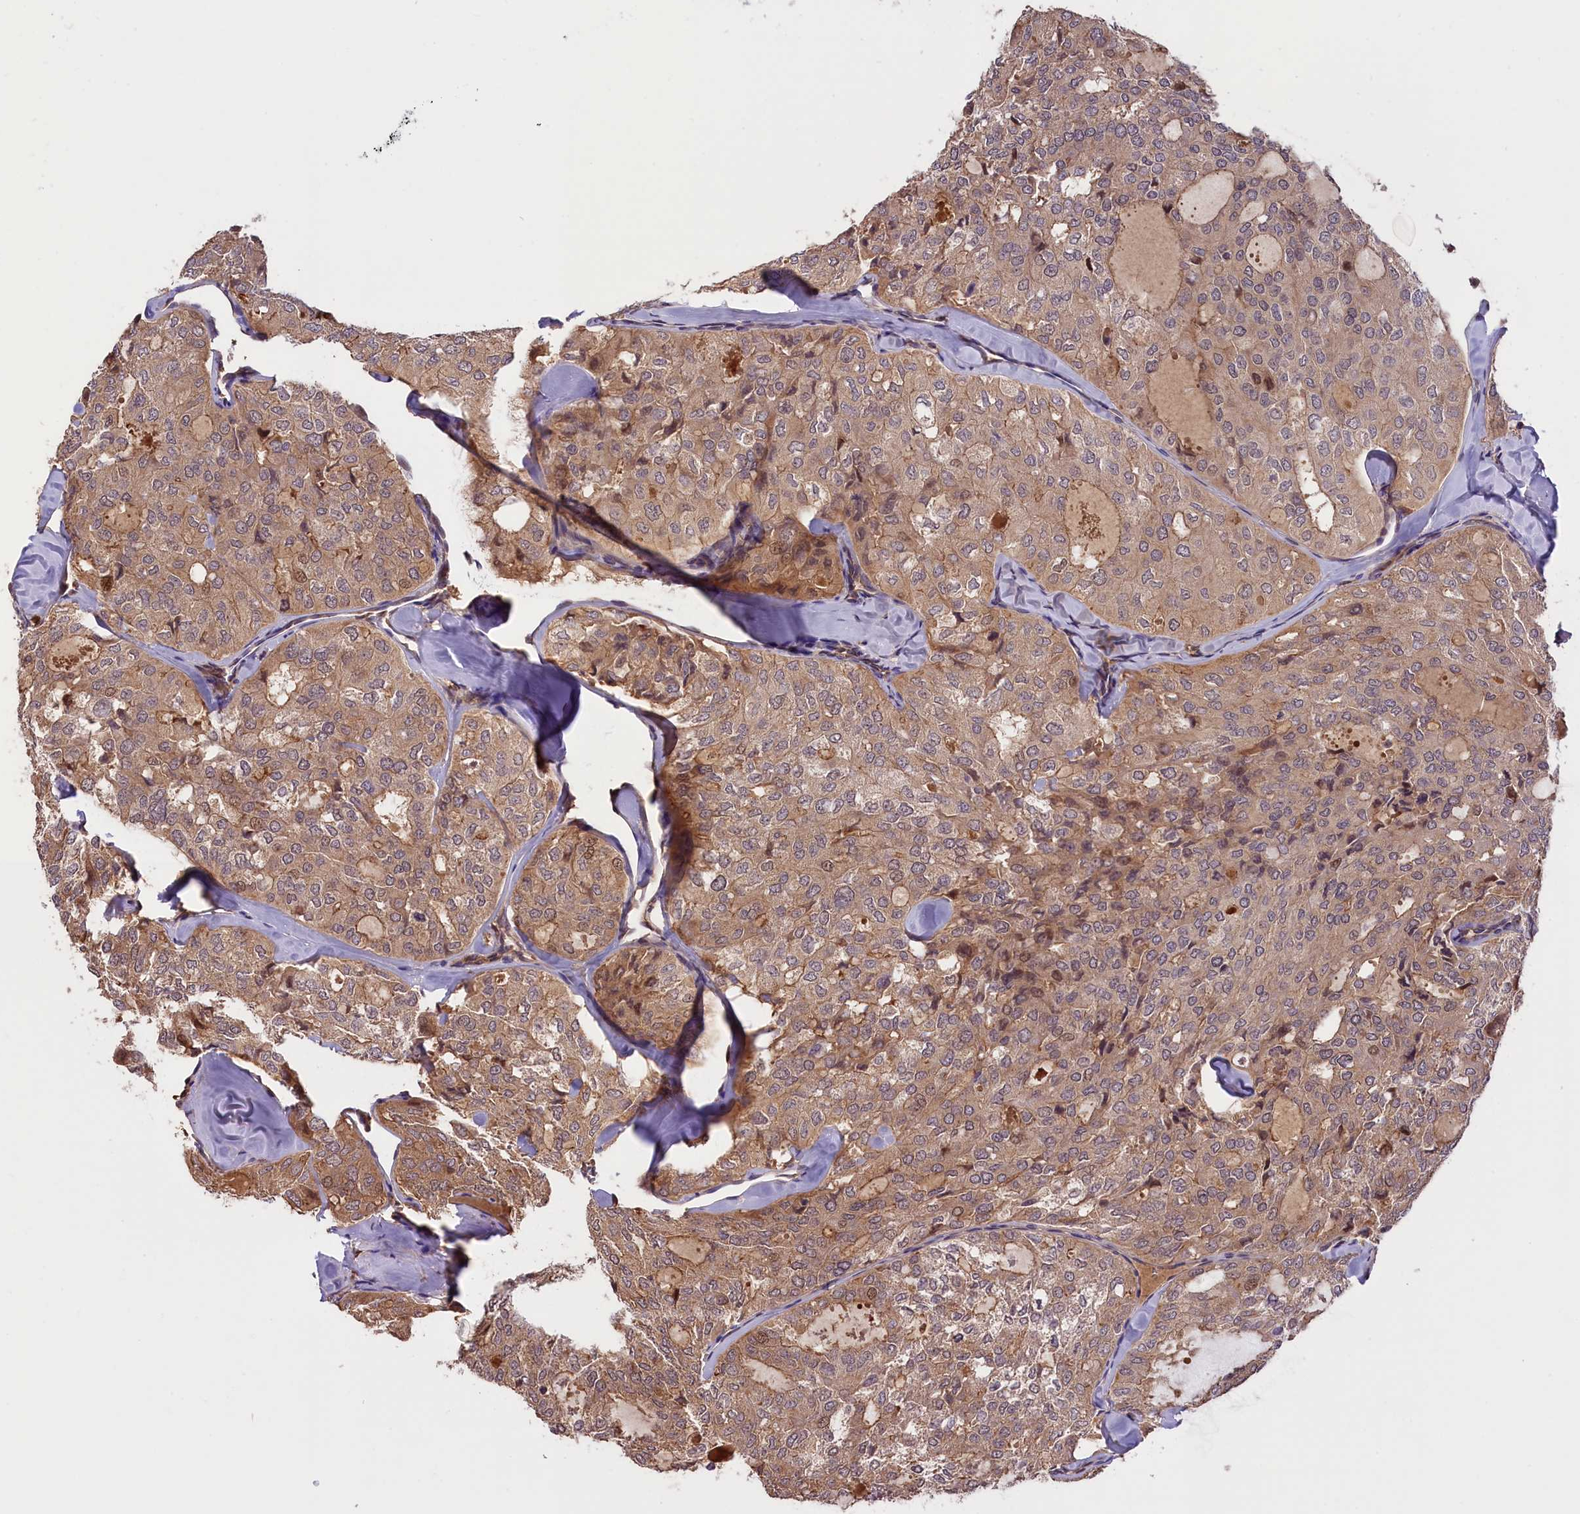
{"staining": {"intensity": "weak", "quantity": ">75%", "location": "cytoplasmic/membranous"}, "tissue": "thyroid cancer", "cell_type": "Tumor cells", "image_type": "cancer", "snomed": [{"axis": "morphology", "description": "Follicular adenoma carcinoma, NOS"}, {"axis": "topography", "description": "Thyroid gland"}], "caption": "A low amount of weak cytoplasmic/membranous staining is appreciated in about >75% of tumor cells in follicular adenoma carcinoma (thyroid) tissue.", "gene": "SETD6", "patient": {"sex": "male", "age": 75}}